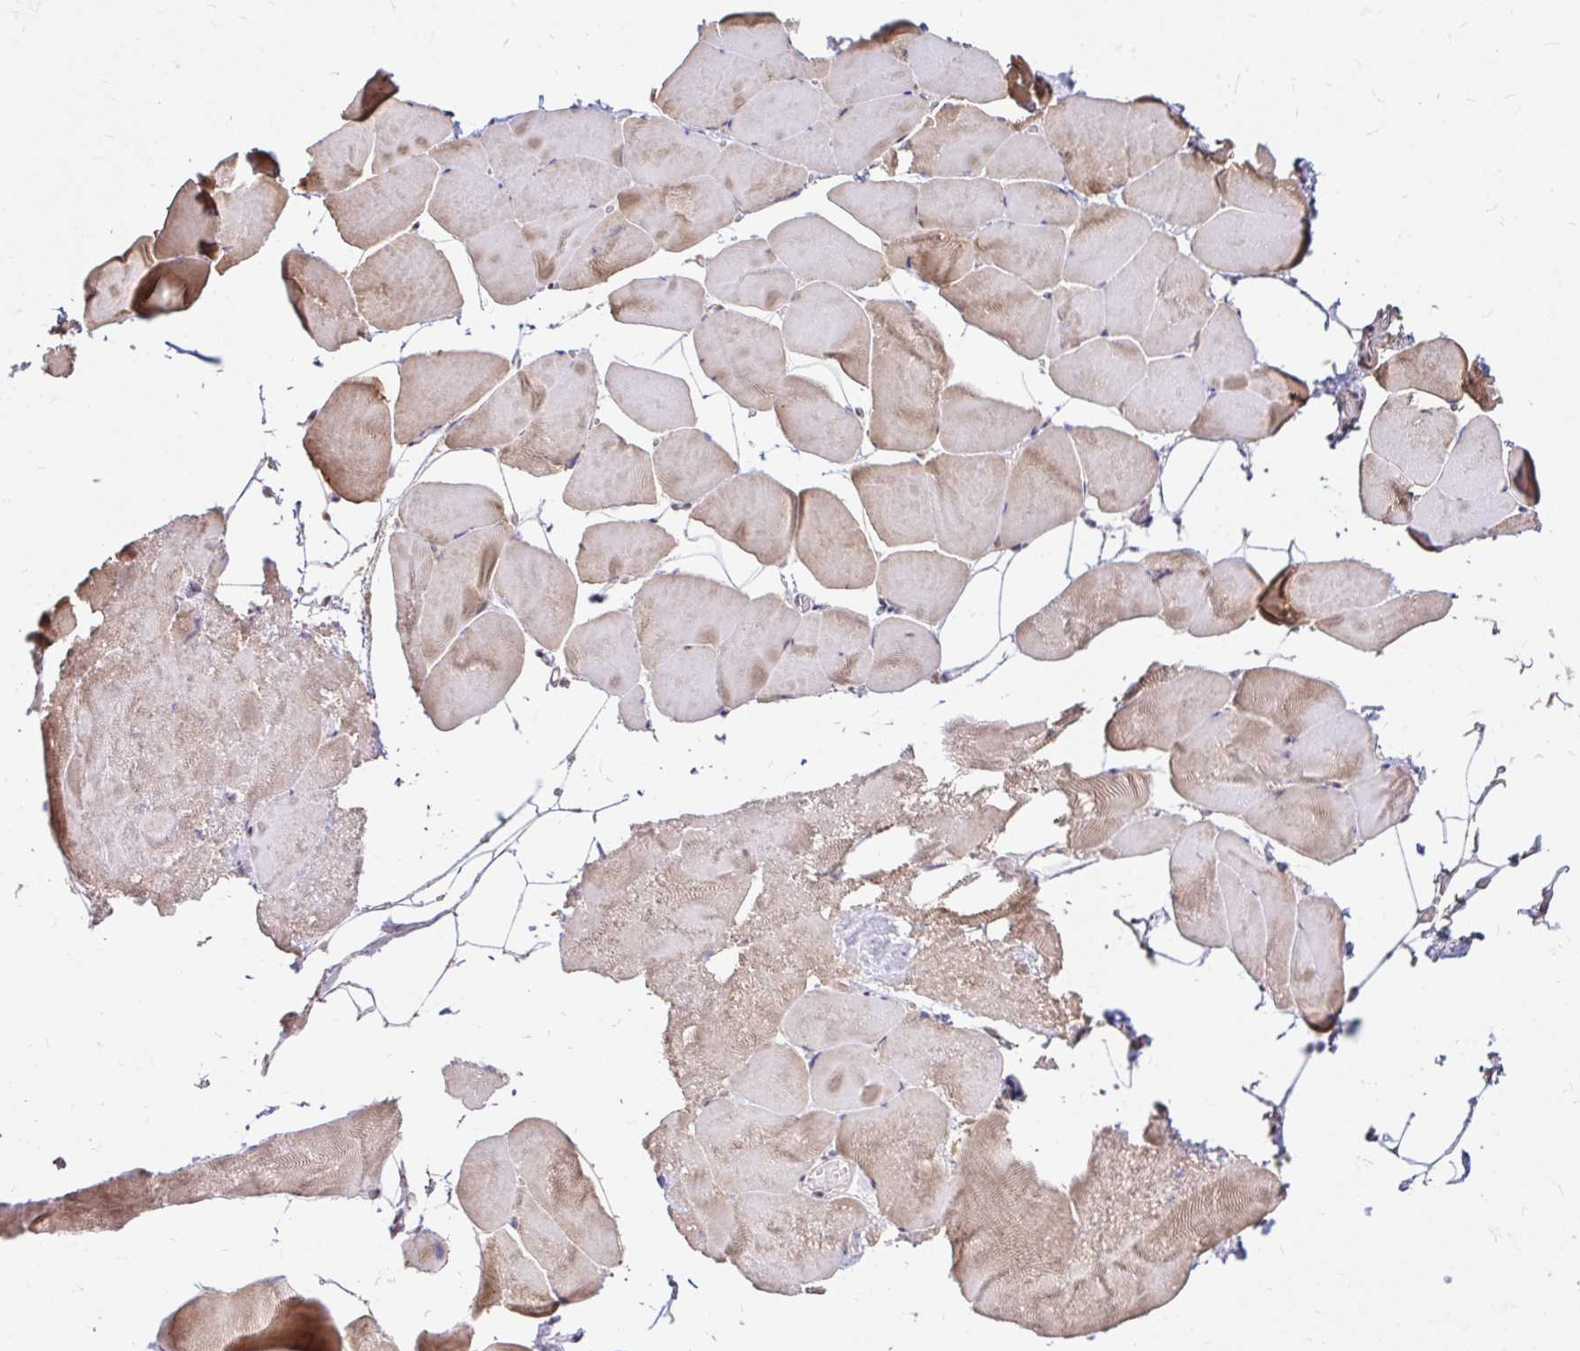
{"staining": {"intensity": "weak", "quantity": "25%-75%", "location": "cytoplasmic/membranous"}, "tissue": "skeletal muscle", "cell_type": "Myocytes", "image_type": "normal", "snomed": [{"axis": "morphology", "description": "Normal tissue, NOS"}, {"axis": "topography", "description": "Skeletal muscle"}], "caption": "Brown immunohistochemical staining in normal skeletal muscle demonstrates weak cytoplasmic/membranous positivity in about 25%-75% of myocytes. The staining was performed using DAB (3,3'-diaminobenzidine) to visualize the protein expression in brown, while the nuclei were stained in blue with hematoxylin (Magnification: 20x).", "gene": "TIMM50", "patient": {"sex": "female", "age": 64}}